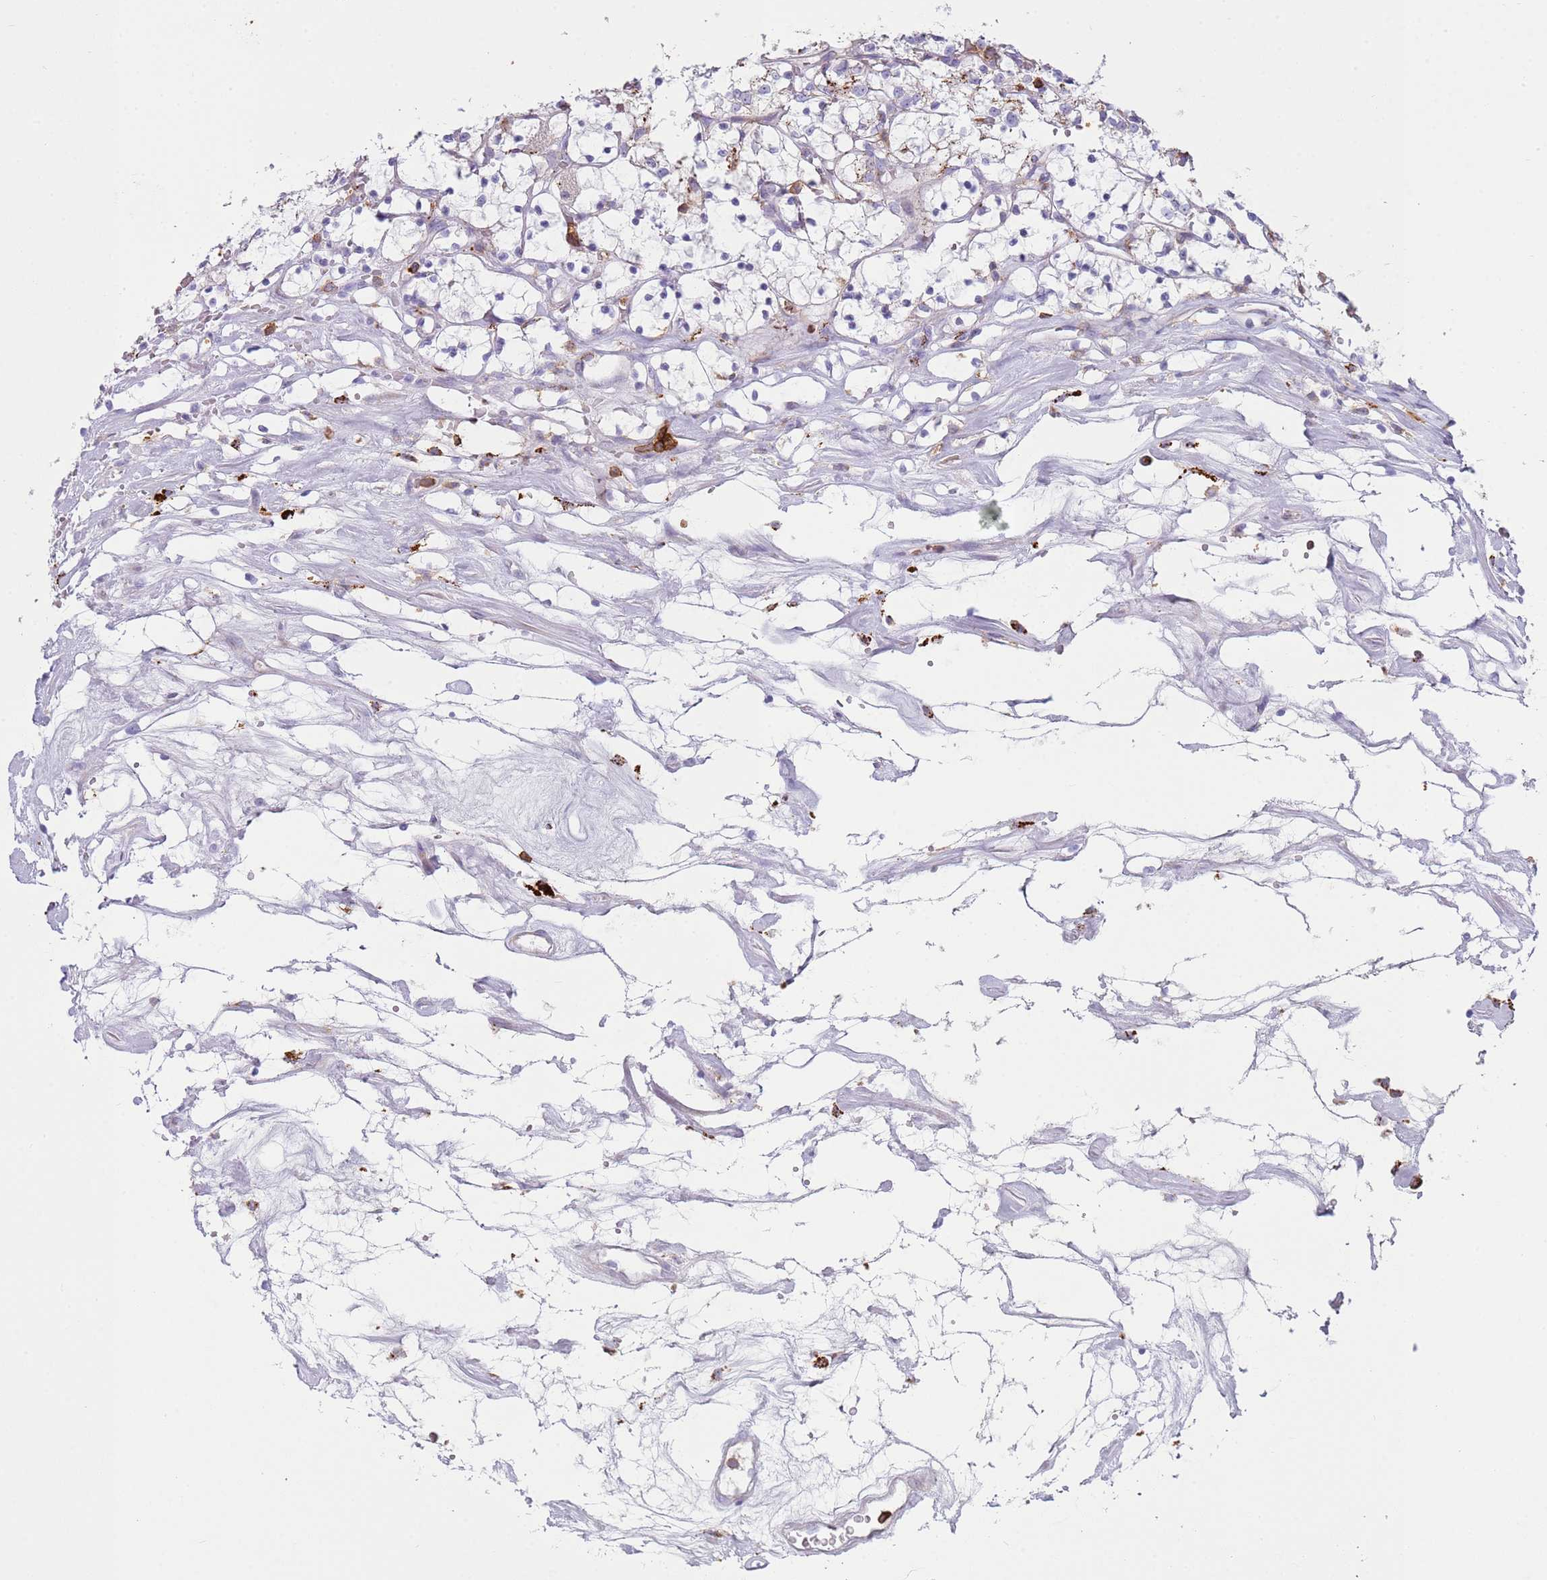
{"staining": {"intensity": "negative", "quantity": "none", "location": "none"}, "tissue": "renal cancer", "cell_type": "Tumor cells", "image_type": "cancer", "snomed": [{"axis": "morphology", "description": "Adenocarcinoma, NOS"}, {"axis": "topography", "description": "Kidney"}], "caption": "High magnification brightfield microscopy of renal cancer (adenocarcinoma) stained with DAB (brown) and counterstained with hematoxylin (blue): tumor cells show no significant staining.", "gene": "TTPAL", "patient": {"sex": "female", "age": 69}}